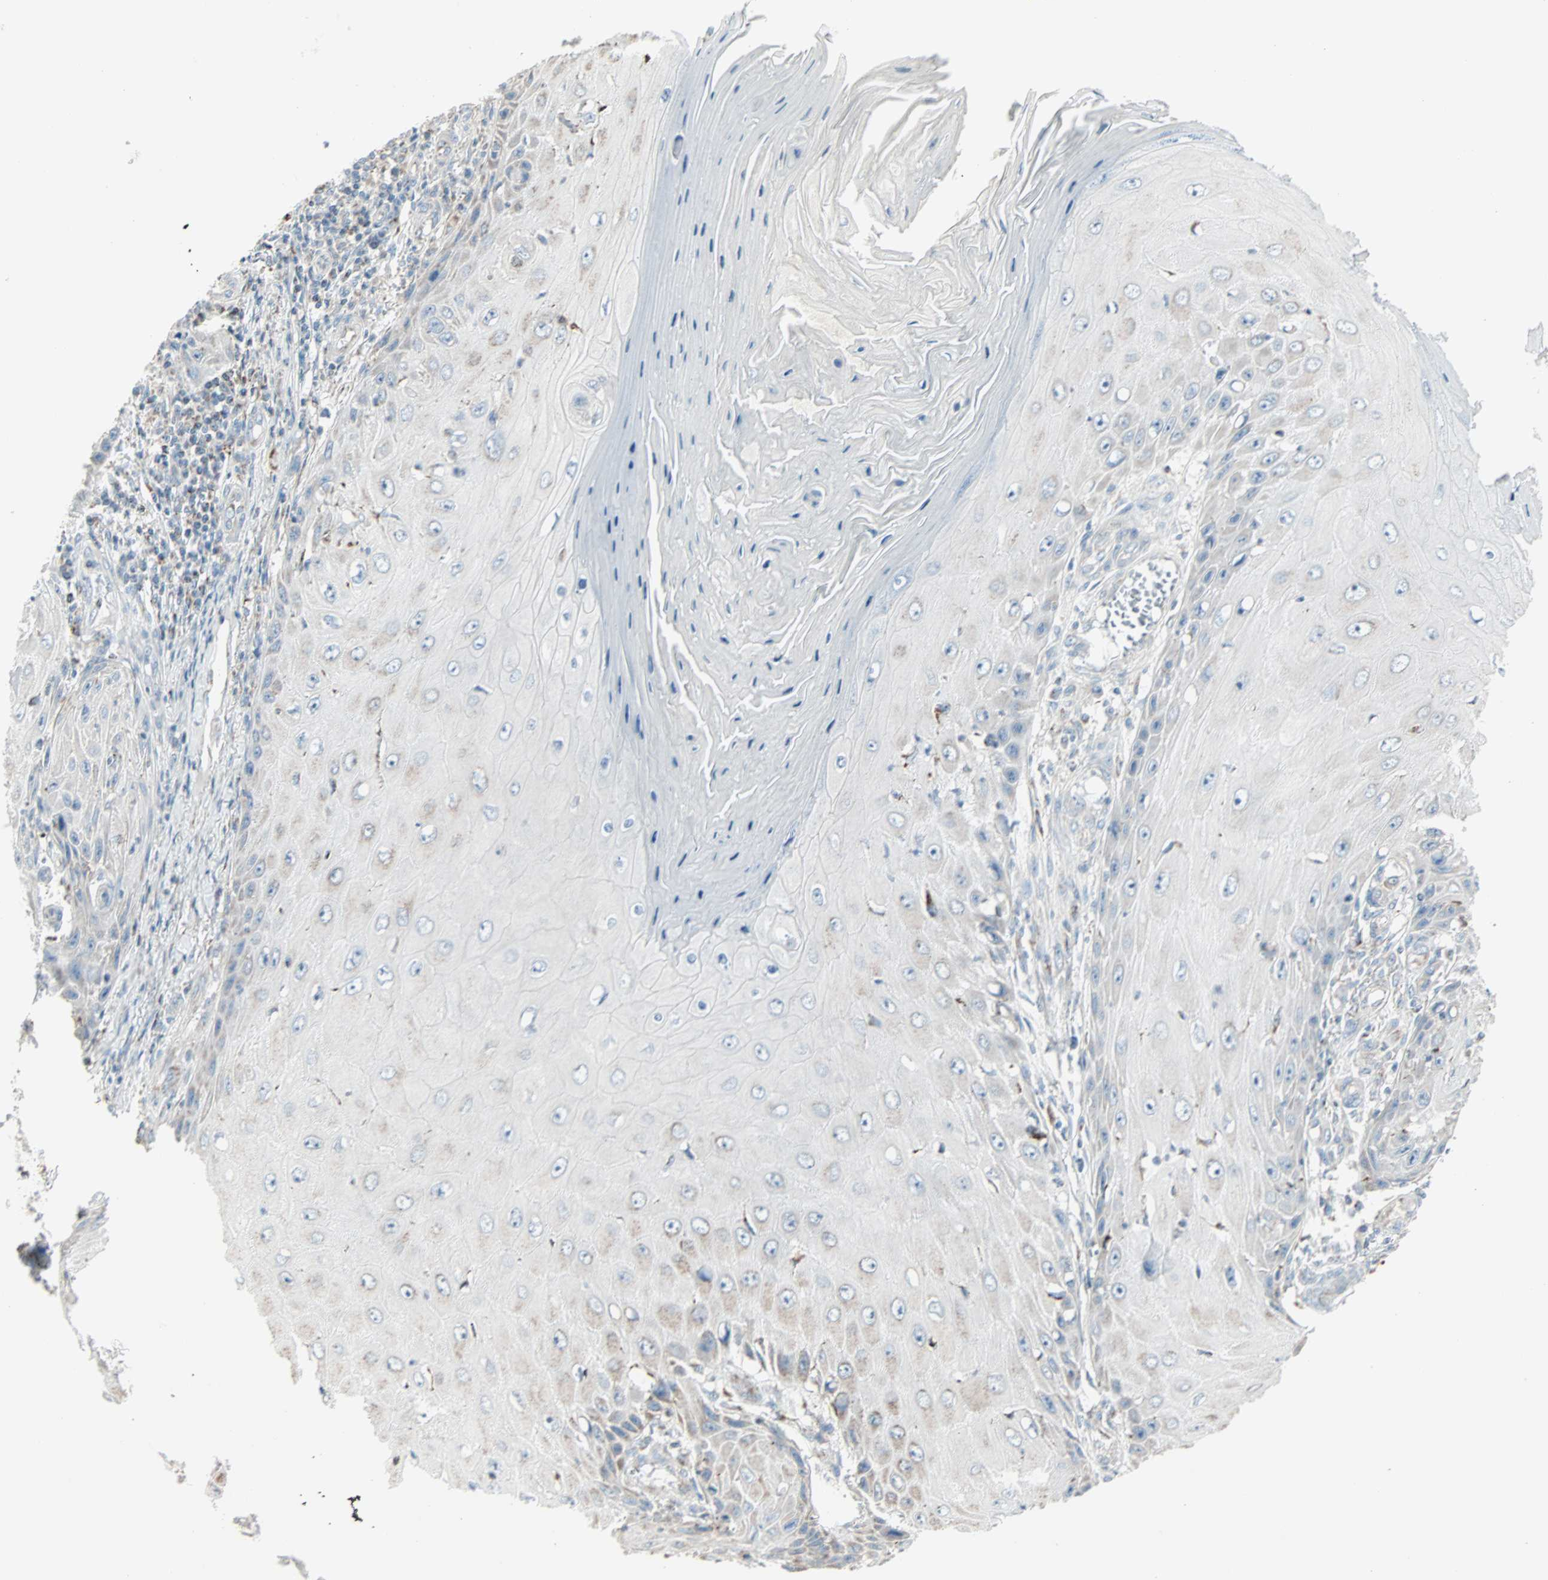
{"staining": {"intensity": "negative", "quantity": "none", "location": "none"}, "tissue": "skin cancer", "cell_type": "Tumor cells", "image_type": "cancer", "snomed": [{"axis": "morphology", "description": "Squamous cell carcinoma, NOS"}, {"axis": "topography", "description": "Skin"}], "caption": "DAB (3,3'-diaminobenzidine) immunohistochemical staining of skin squamous cell carcinoma reveals no significant staining in tumor cells. (DAB IHC, high magnification).", "gene": "IDH2", "patient": {"sex": "female", "age": 73}}